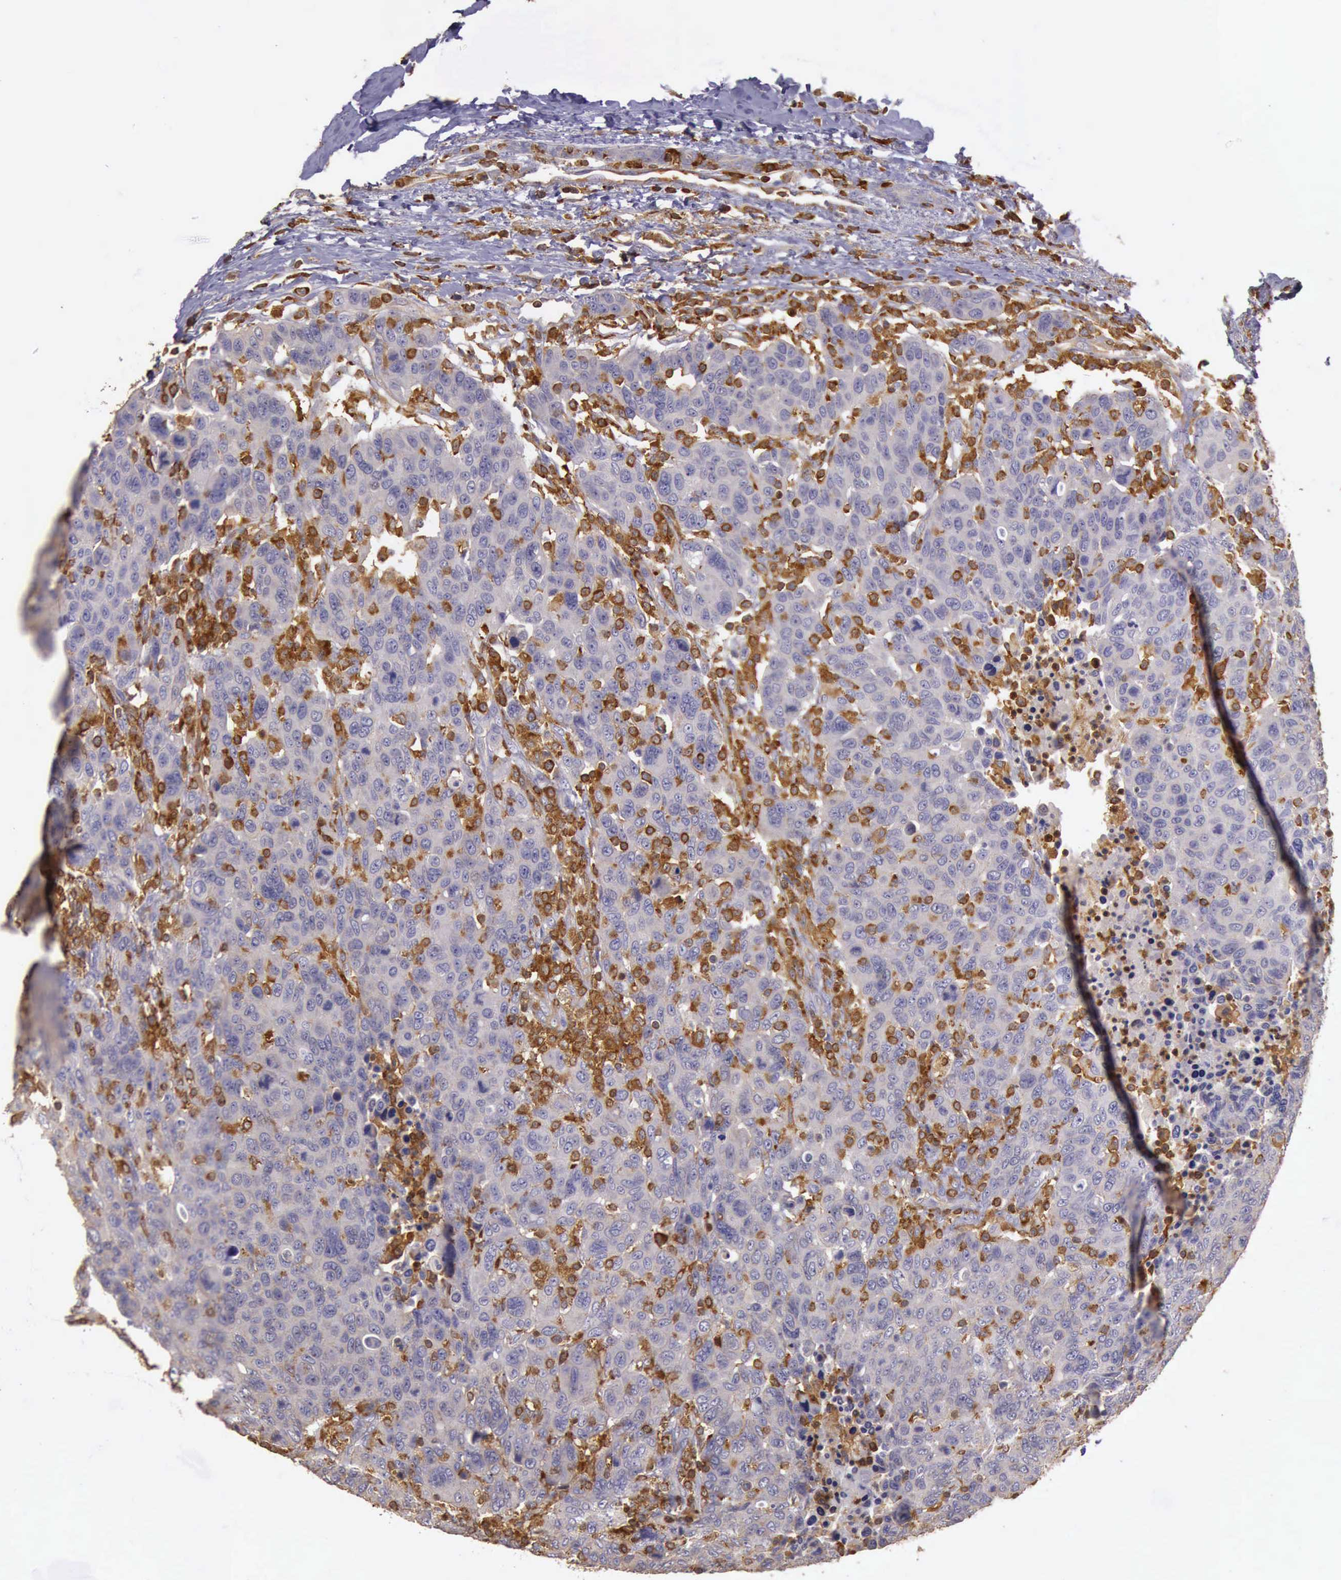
{"staining": {"intensity": "weak", "quantity": "<25%", "location": "cytoplasmic/membranous"}, "tissue": "breast cancer", "cell_type": "Tumor cells", "image_type": "cancer", "snomed": [{"axis": "morphology", "description": "Duct carcinoma"}, {"axis": "topography", "description": "Breast"}], "caption": "Immunohistochemical staining of human breast cancer exhibits no significant staining in tumor cells.", "gene": "ARHGAP4", "patient": {"sex": "female", "age": 37}}